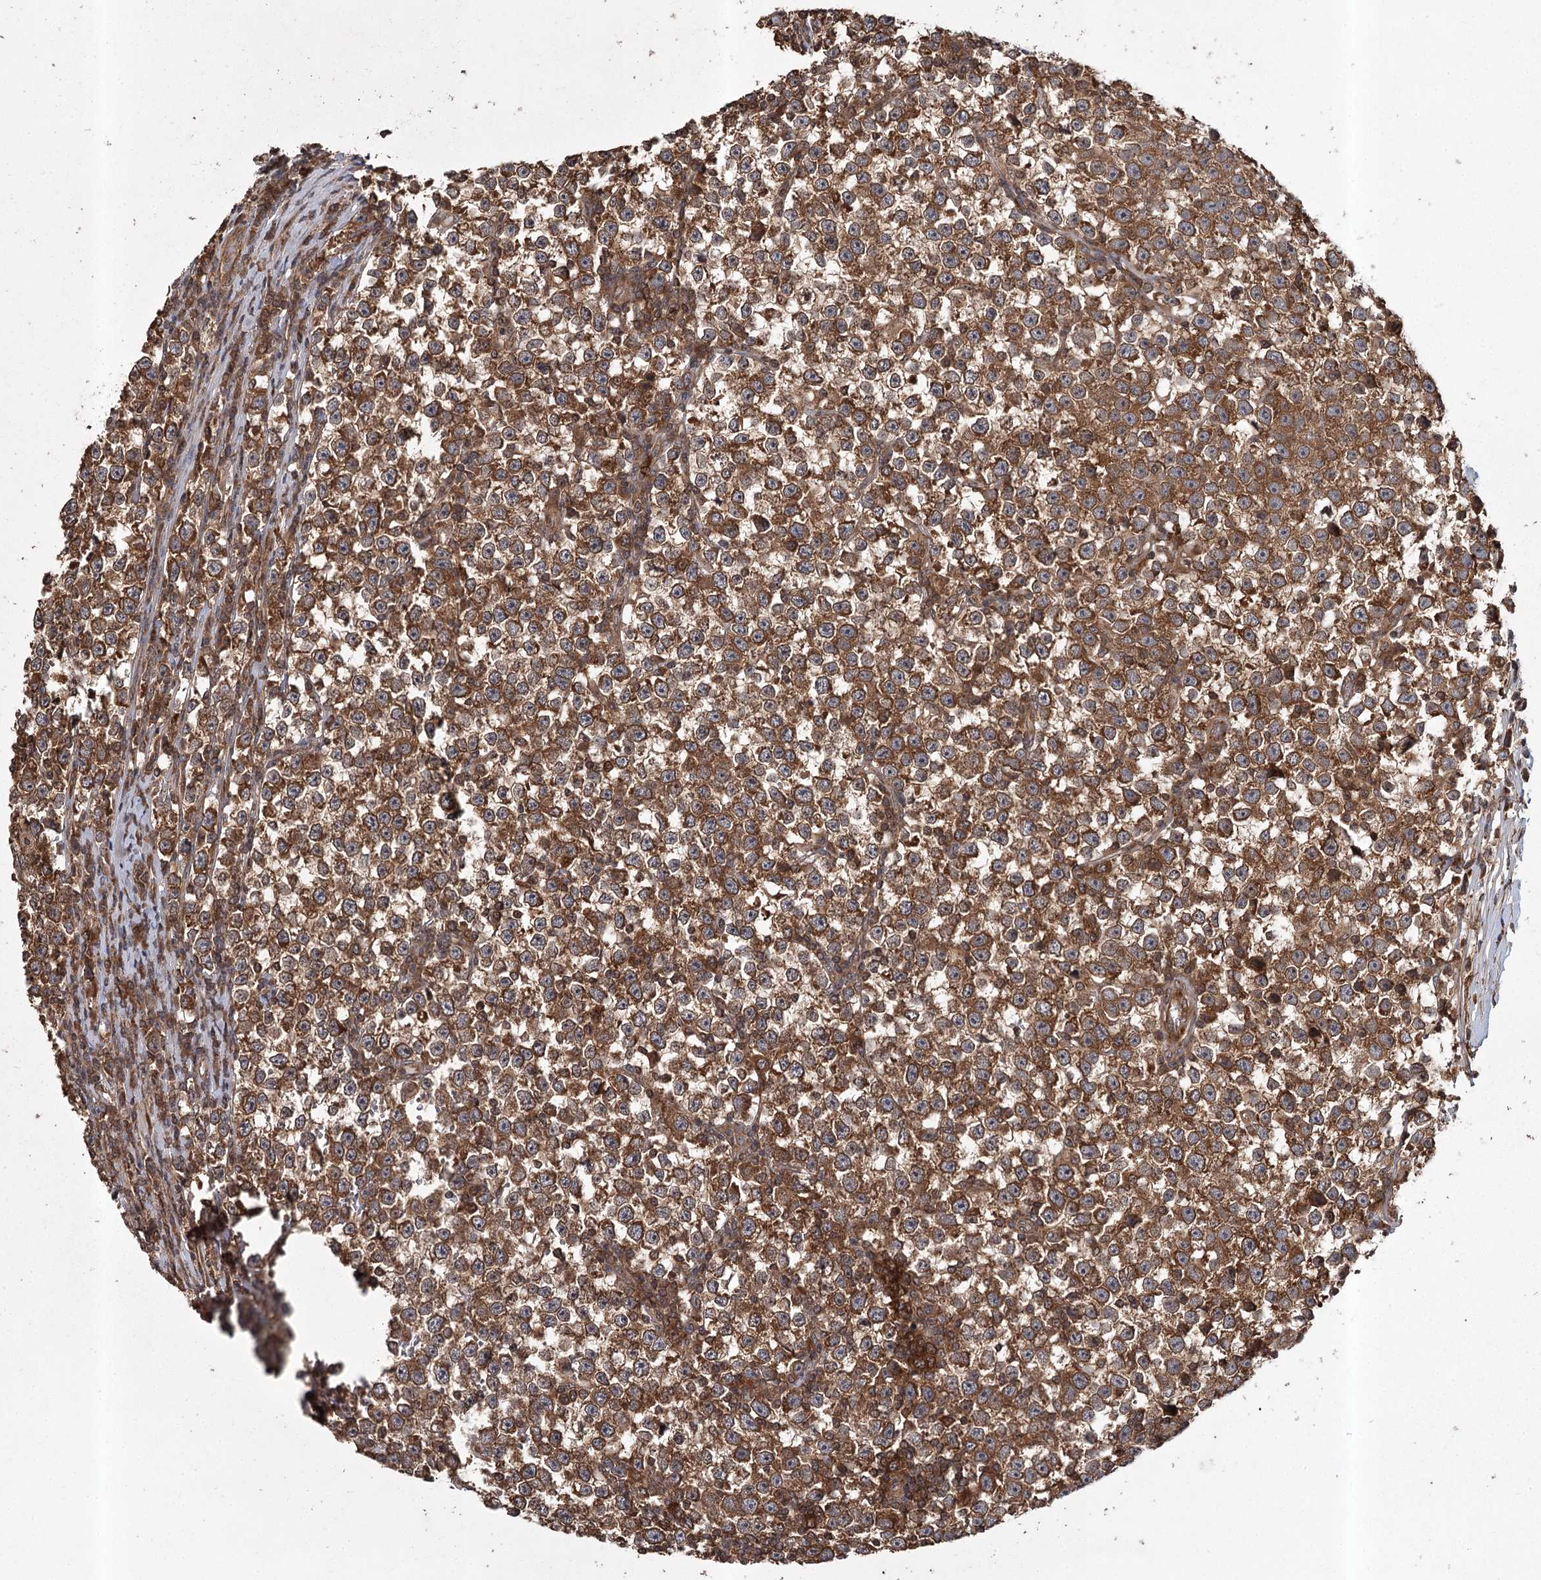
{"staining": {"intensity": "strong", "quantity": ">75%", "location": "cytoplasmic/membranous"}, "tissue": "testis cancer", "cell_type": "Tumor cells", "image_type": "cancer", "snomed": [{"axis": "morphology", "description": "Normal tissue, NOS"}, {"axis": "morphology", "description": "Seminoma, NOS"}, {"axis": "topography", "description": "Testis"}], "caption": "Testis cancer (seminoma) stained for a protein (brown) displays strong cytoplasmic/membranous positive positivity in approximately >75% of tumor cells.", "gene": "RPAP3", "patient": {"sex": "male", "age": 43}}